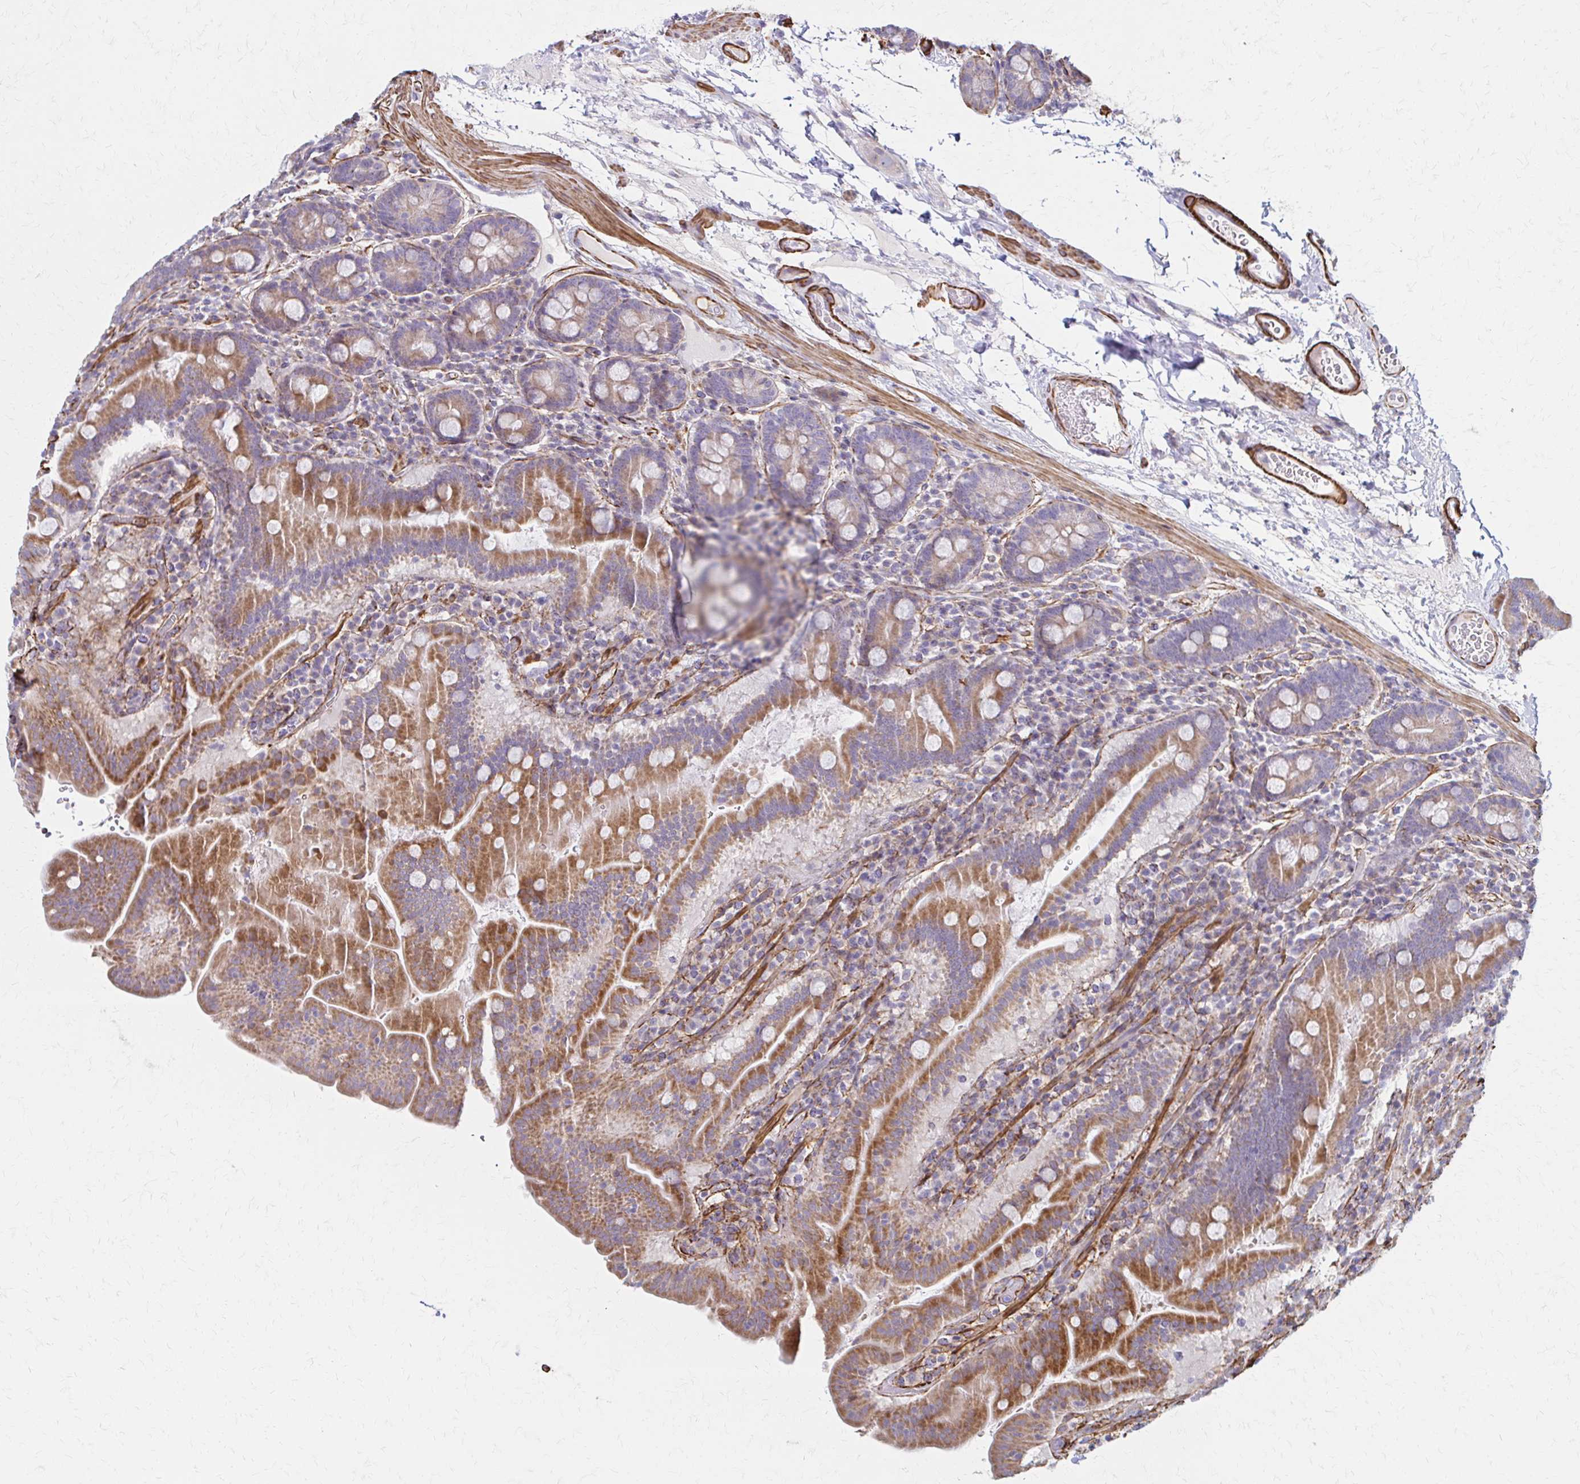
{"staining": {"intensity": "moderate", "quantity": ">75%", "location": "cytoplasmic/membranous"}, "tissue": "small intestine", "cell_type": "Glandular cells", "image_type": "normal", "snomed": [{"axis": "morphology", "description": "Normal tissue, NOS"}, {"axis": "topography", "description": "Small intestine"}], "caption": "The photomicrograph demonstrates immunohistochemical staining of benign small intestine. There is moderate cytoplasmic/membranous expression is present in approximately >75% of glandular cells.", "gene": "TIMMDC1", "patient": {"sex": "male", "age": 26}}